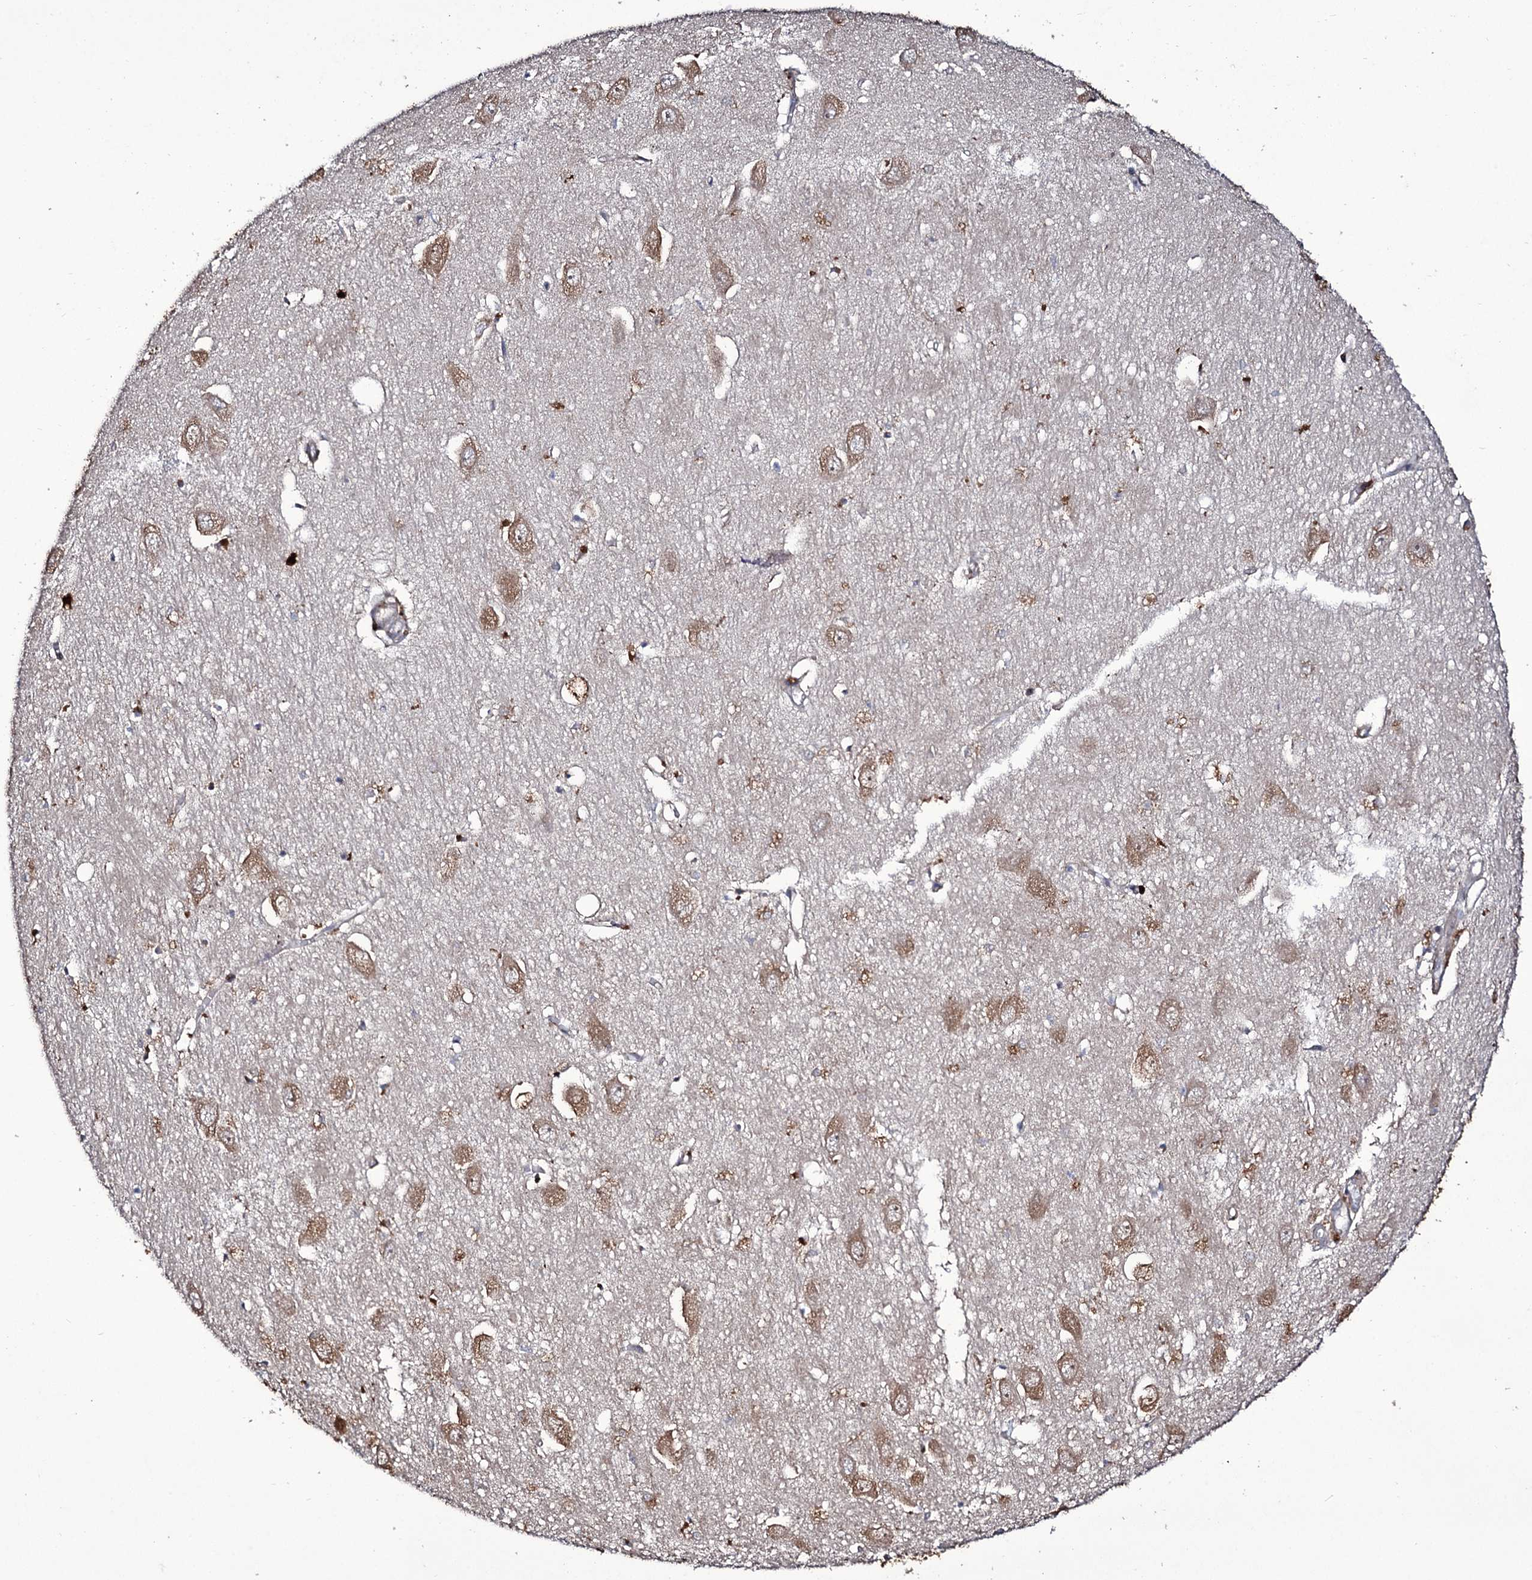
{"staining": {"intensity": "weak", "quantity": "<25%", "location": "cytoplasmic/membranous"}, "tissue": "hippocampus", "cell_type": "Glial cells", "image_type": "normal", "snomed": [{"axis": "morphology", "description": "Normal tissue, NOS"}, {"axis": "topography", "description": "Hippocampus"}], "caption": "Glial cells show no significant protein staining in unremarkable hippocampus. (DAB (3,3'-diaminobenzidine) immunohistochemistry with hematoxylin counter stain).", "gene": "TUBGCP5", "patient": {"sex": "female", "age": 64}}